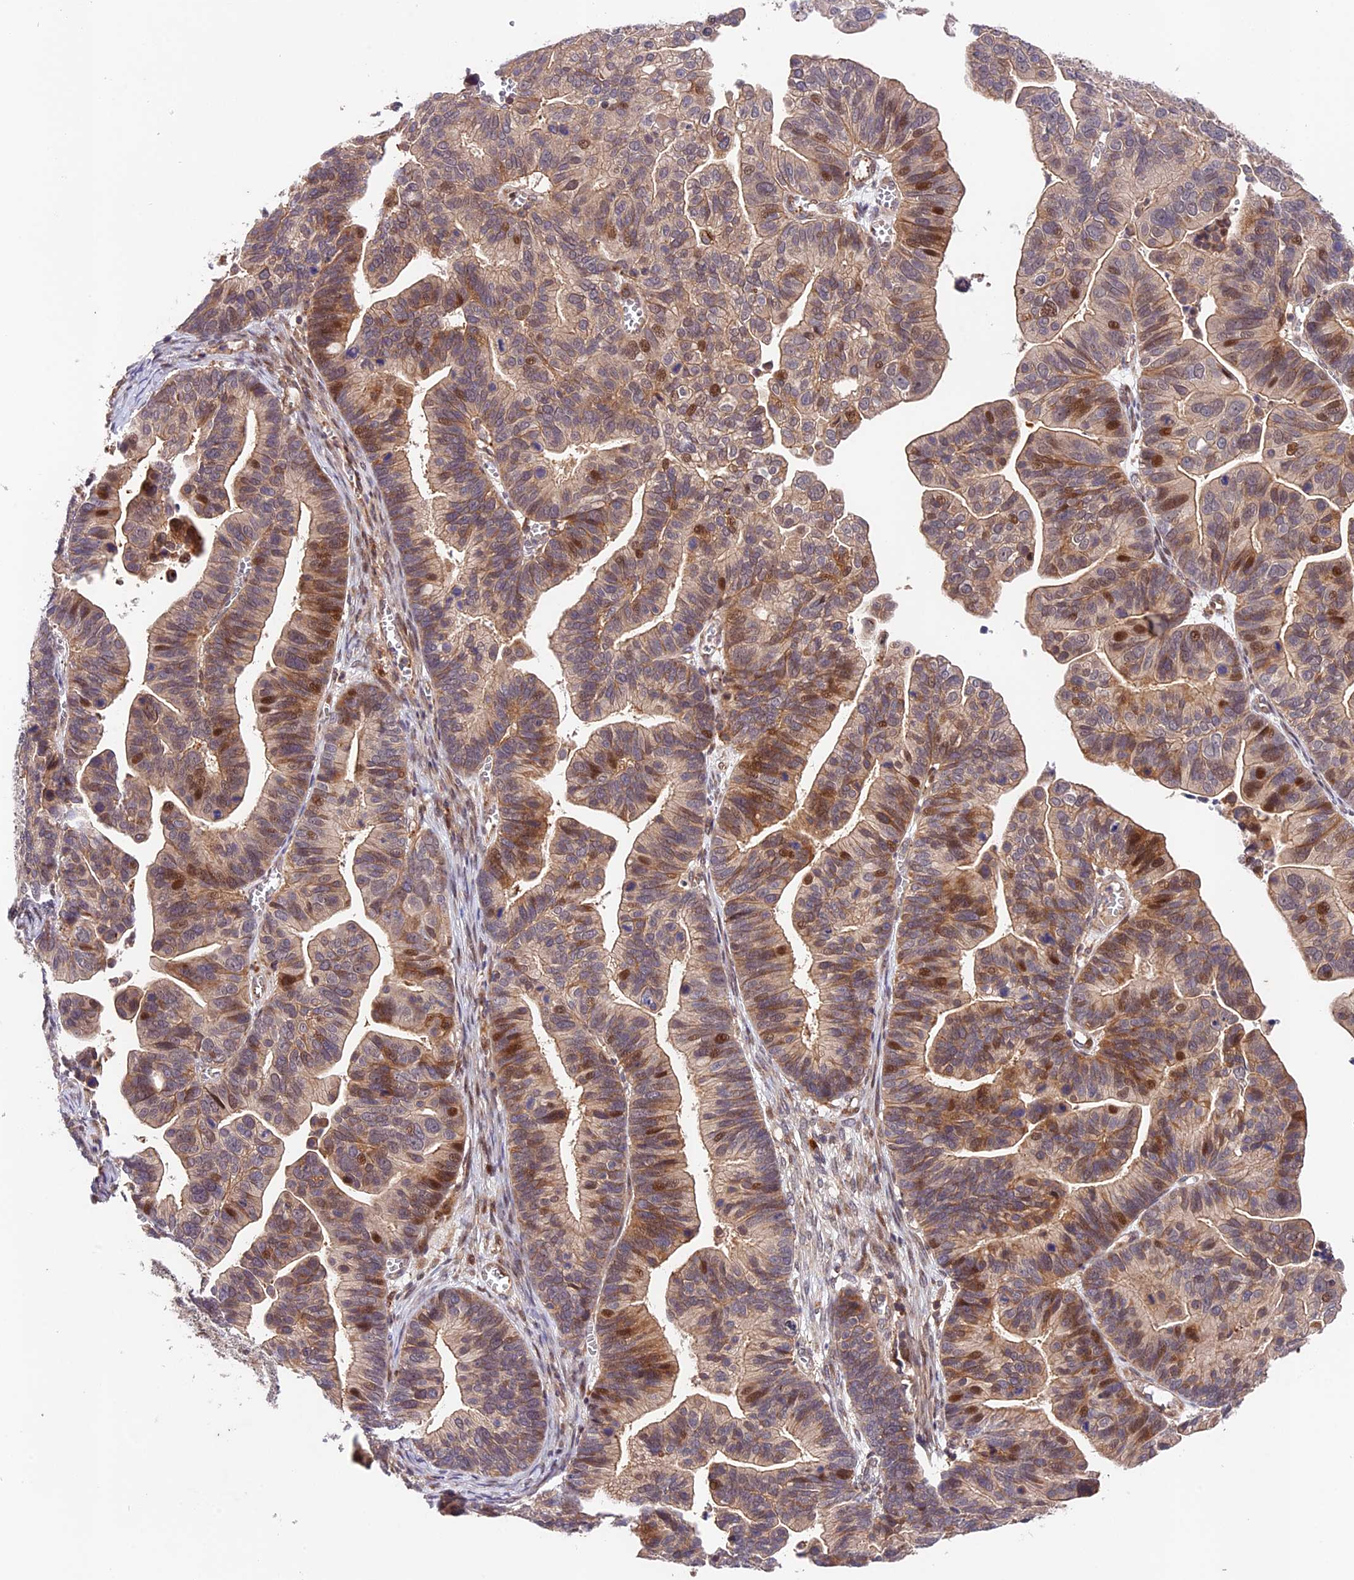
{"staining": {"intensity": "moderate", "quantity": "25%-75%", "location": "cytoplasmic/membranous,nuclear"}, "tissue": "ovarian cancer", "cell_type": "Tumor cells", "image_type": "cancer", "snomed": [{"axis": "morphology", "description": "Cystadenocarcinoma, serous, NOS"}, {"axis": "topography", "description": "Ovary"}], "caption": "Human serous cystadenocarcinoma (ovarian) stained with a protein marker reveals moderate staining in tumor cells.", "gene": "CACNA1H", "patient": {"sex": "female", "age": 56}}